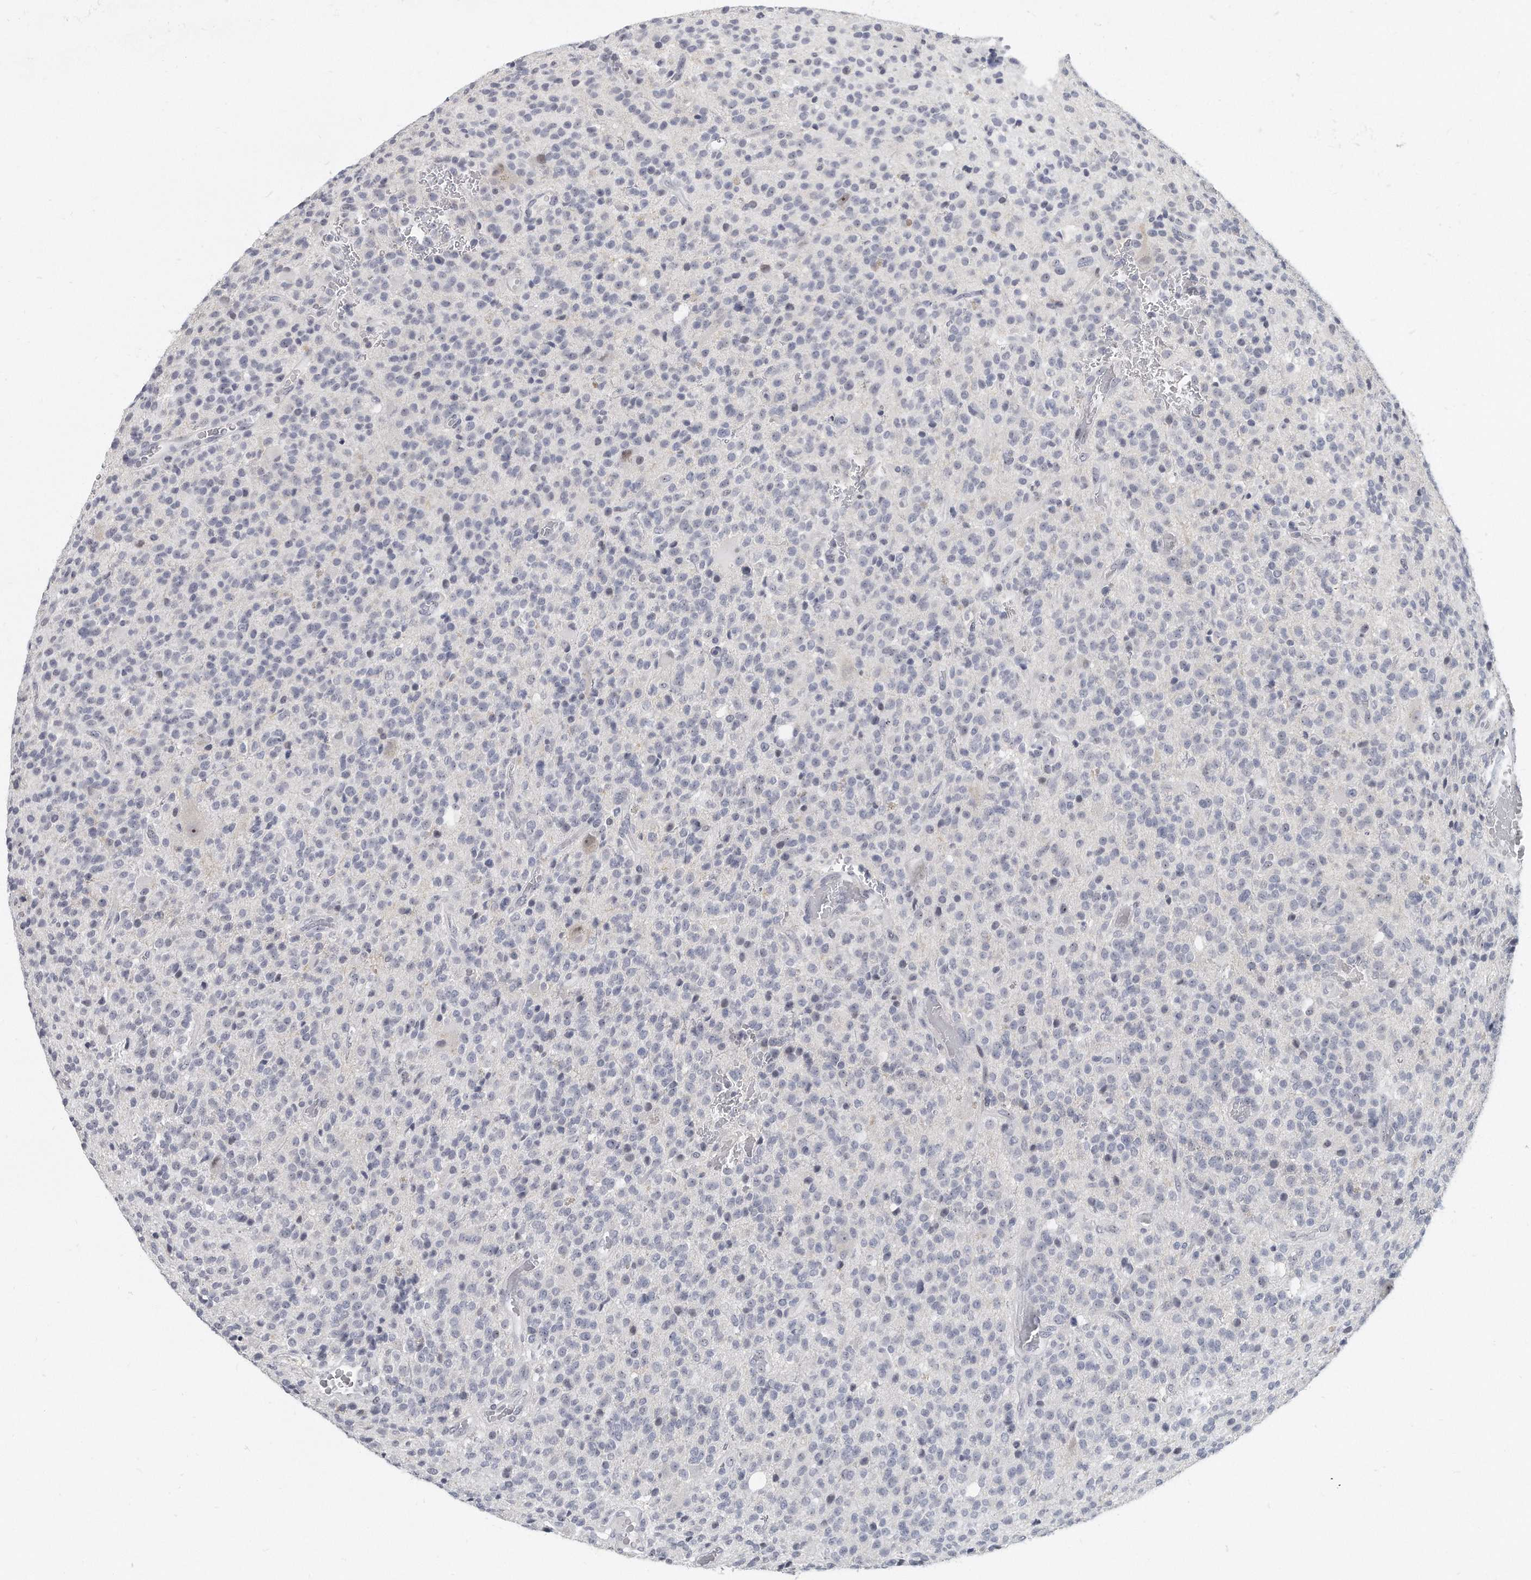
{"staining": {"intensity": "negative", "quantity": "none", "location": "none"}, "tissue": "glioma", "cell_type": "Tumor cells", "image_type": "cancer", "snomed": [{"axis": "morphology", "description": "Glioma, malignant, High grade"}, {"axis": "topography", "description": "Brain"}], "caption": "Image shows no significant protein positivity in tumor cells of malignant glioma (high-grade).", "gene": "TFCP2L1", "patient": {"sex": "male", "age": 34}}